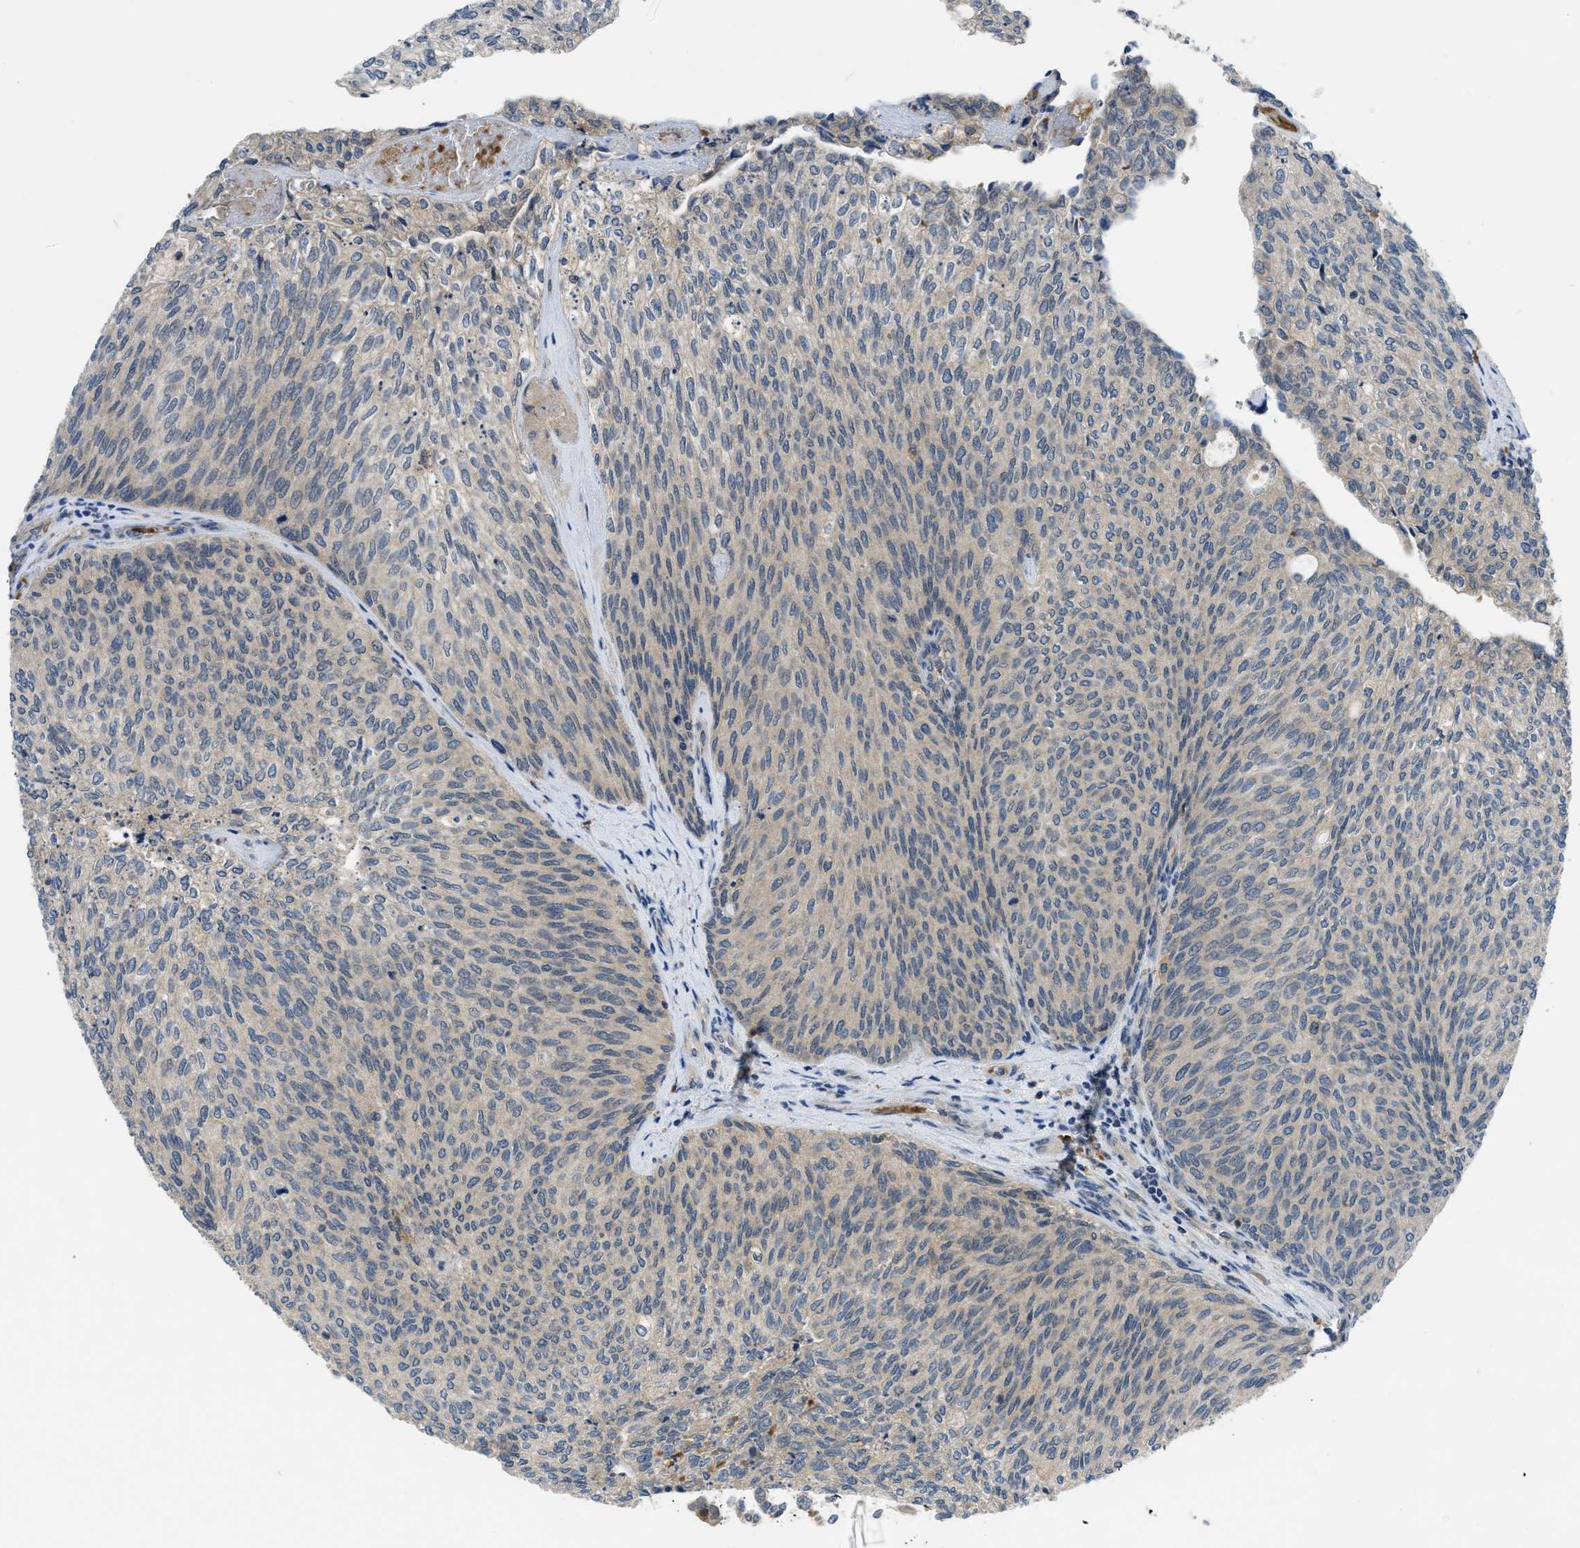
{"staining": {"intensity": "weak", "quantity": ">75%", "location": "cytoplasmic/membranous"}, "tissue": "urothelial cancer", "cell_type": "Tumor cells", "image_type": "cancer", "snomed": [{"axis": "morphology", "description": "Urothelial carcinoma, Low grade"}, {"axis": "topography", "description": "Urinary bladder"}], "caption": "Urothelial cancer stained for a protein (brown) reveals weak cytoplasmic/membranous positive positivity in about >75% of tumor cells.", "gene": "PDE7A", "patient": {"sex": "female", "age": 79}}